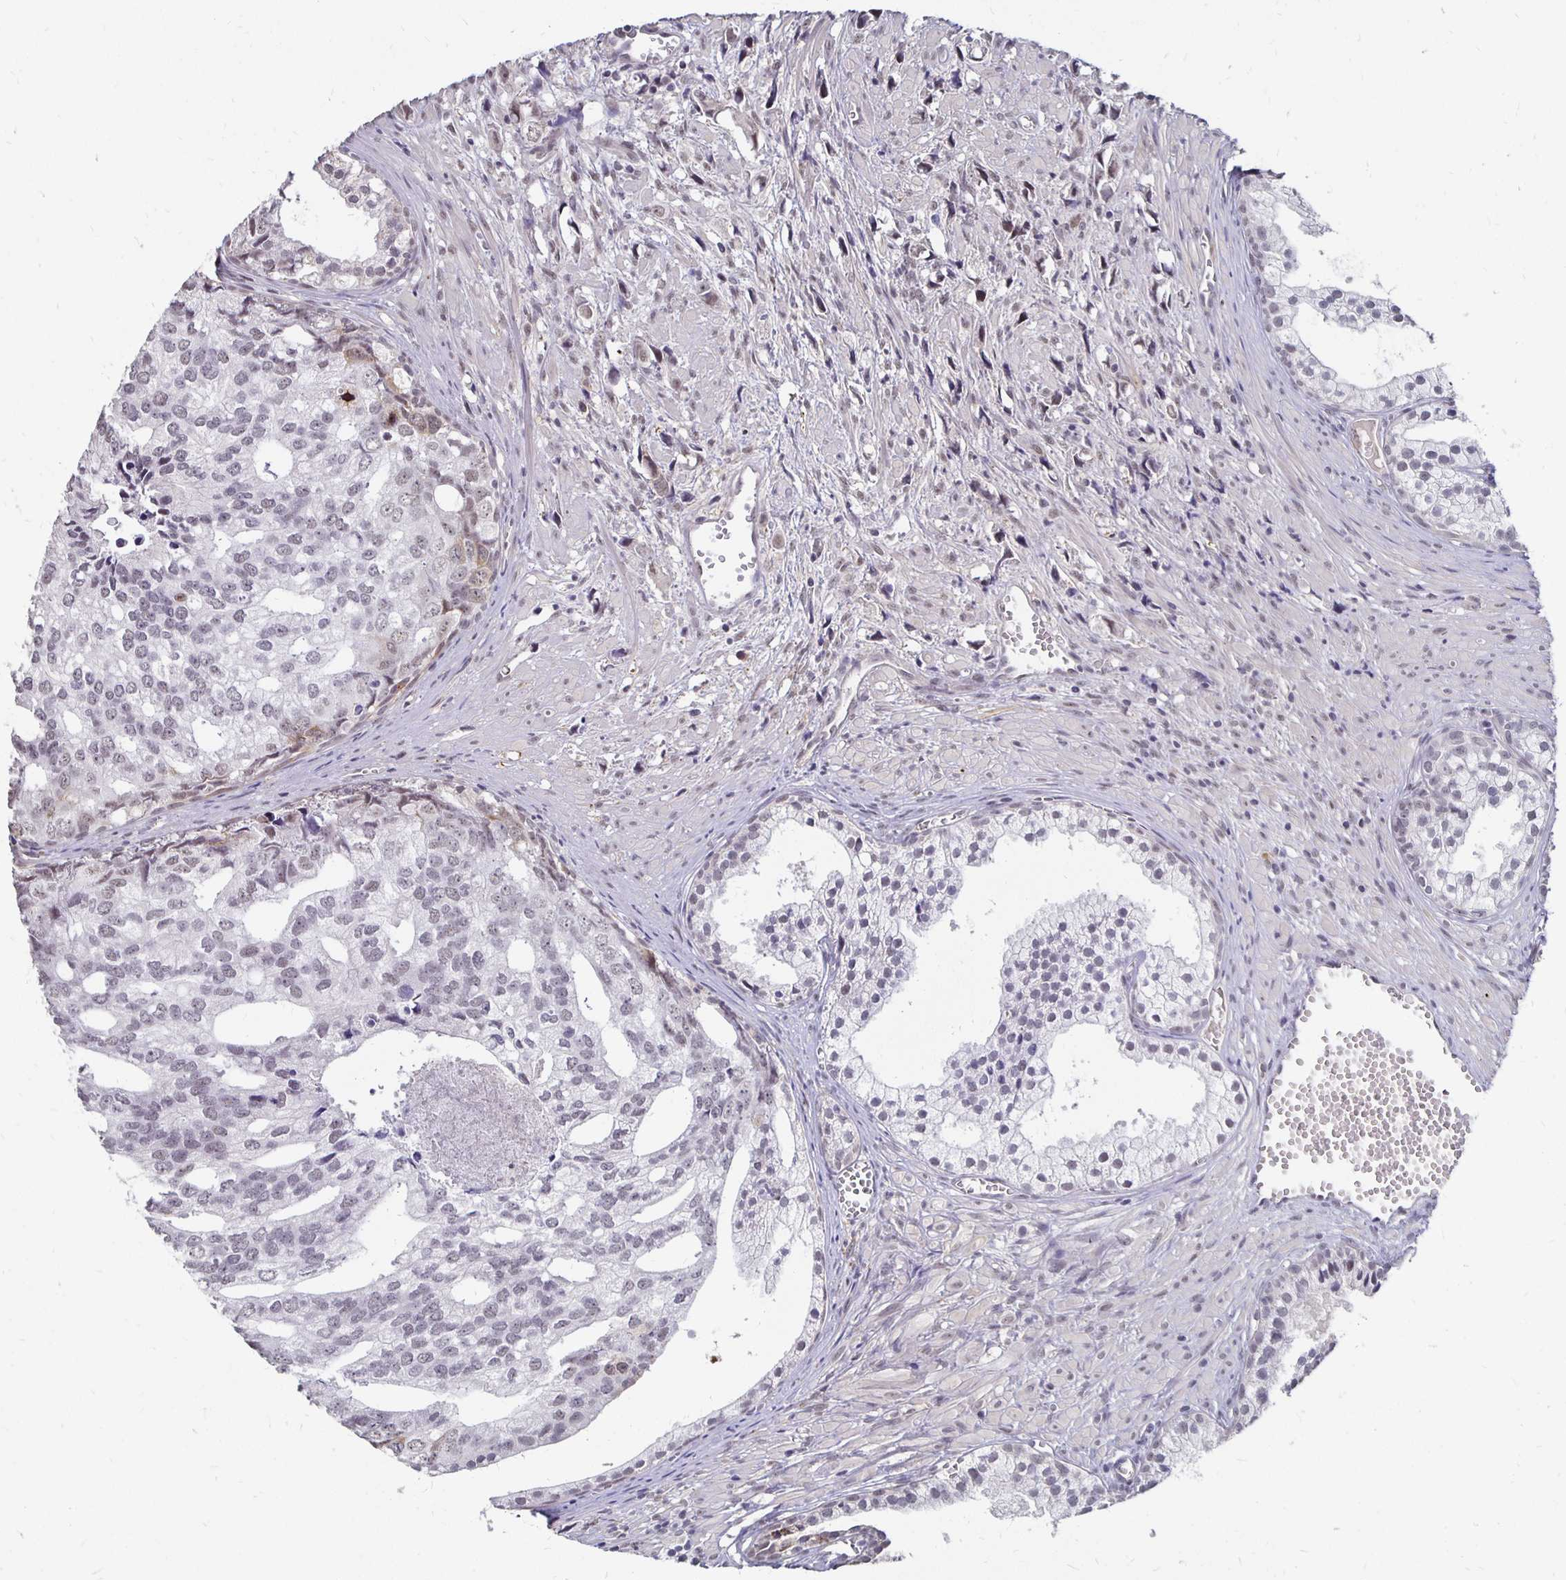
{"staining": {"intensity": "negative", "quantity": "none", "location": "none"}, "tissue": "prostate cancer", "cell_type": "Tumor cells", "image_type": "cancer", "snomed": [{"axis": "morphology", "description": "Adenocarcinoma, High grade"}, {"axis": "topography", "description": "Prostate"}], "caption": "Immunohistochemical staining of high-grade adenocarcinoma (prostate) demonstrates no significant expression in tumor cells. The staining is performed using DAB (3,3'-diaminobenzidine) brown chromogen with nuclei counter-stained in using hematoxylin.", "gene": "CLASRP", "patient": {"sex": "male", "age": 58}}